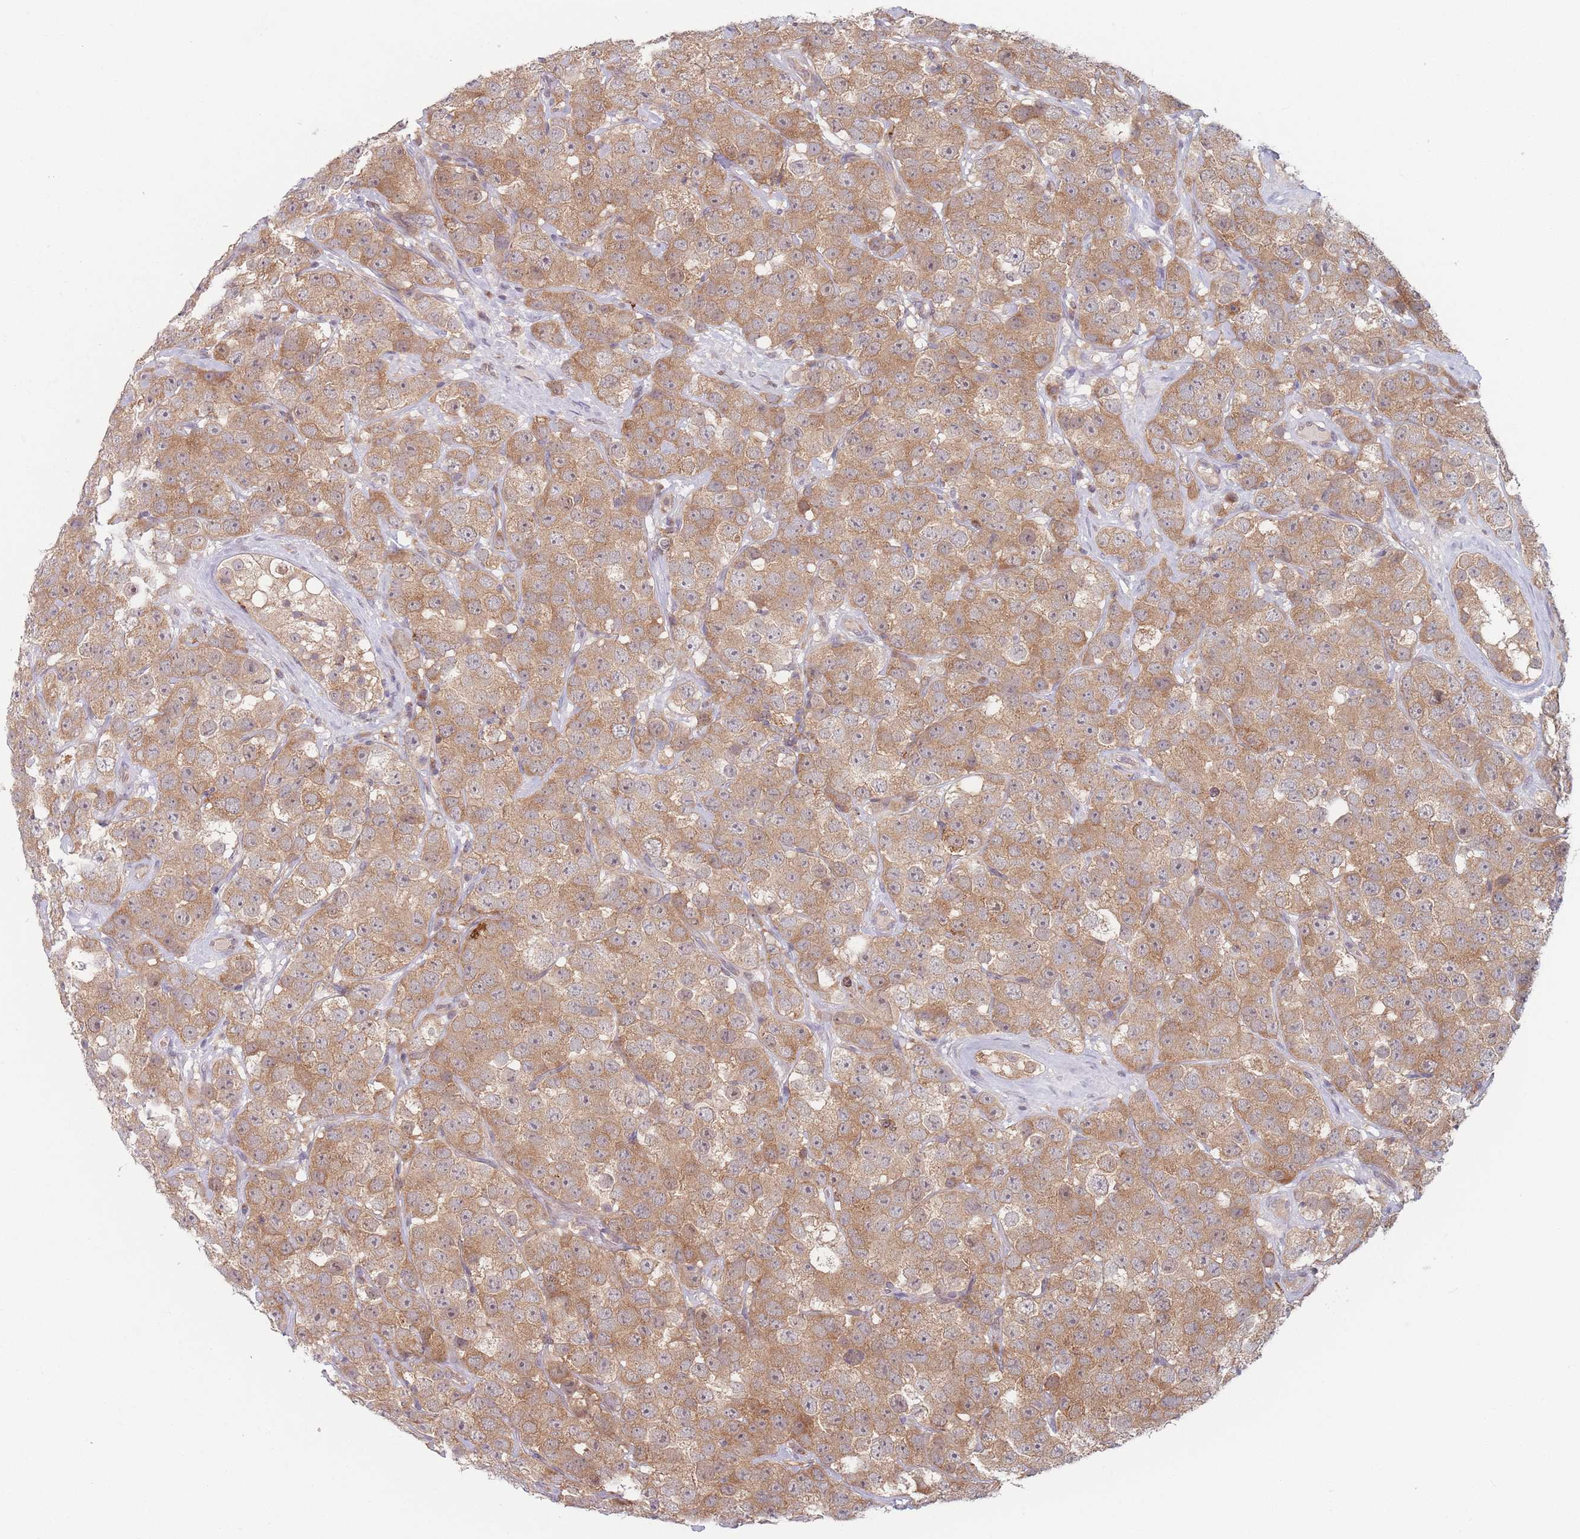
{"staining": {"intensity": "moderate", "quantity": ">75%", "location": "cytoplasmic/membranous"}, "tissue": "testis cancer", "cell_type": "Tumor cells", "image_type": "cancer", "snomed": [{"axis": "morphology", "description": "Seminoma, NOS"}, {"axis": "topography", "description": "Testis"}], "caption": "A medium amount of moderate cytoplasmic/membranous expression is appreciated in approximately >75% of tumor cells in testis cancer (seminoma) tissue. The protein of interest is stained brown, and the nuclei are stained in blue (DAB IHC with brightfield microscopy, high magnification).", "gene": "PPM1A", "patient": {"sex": "male", "age": 28}}